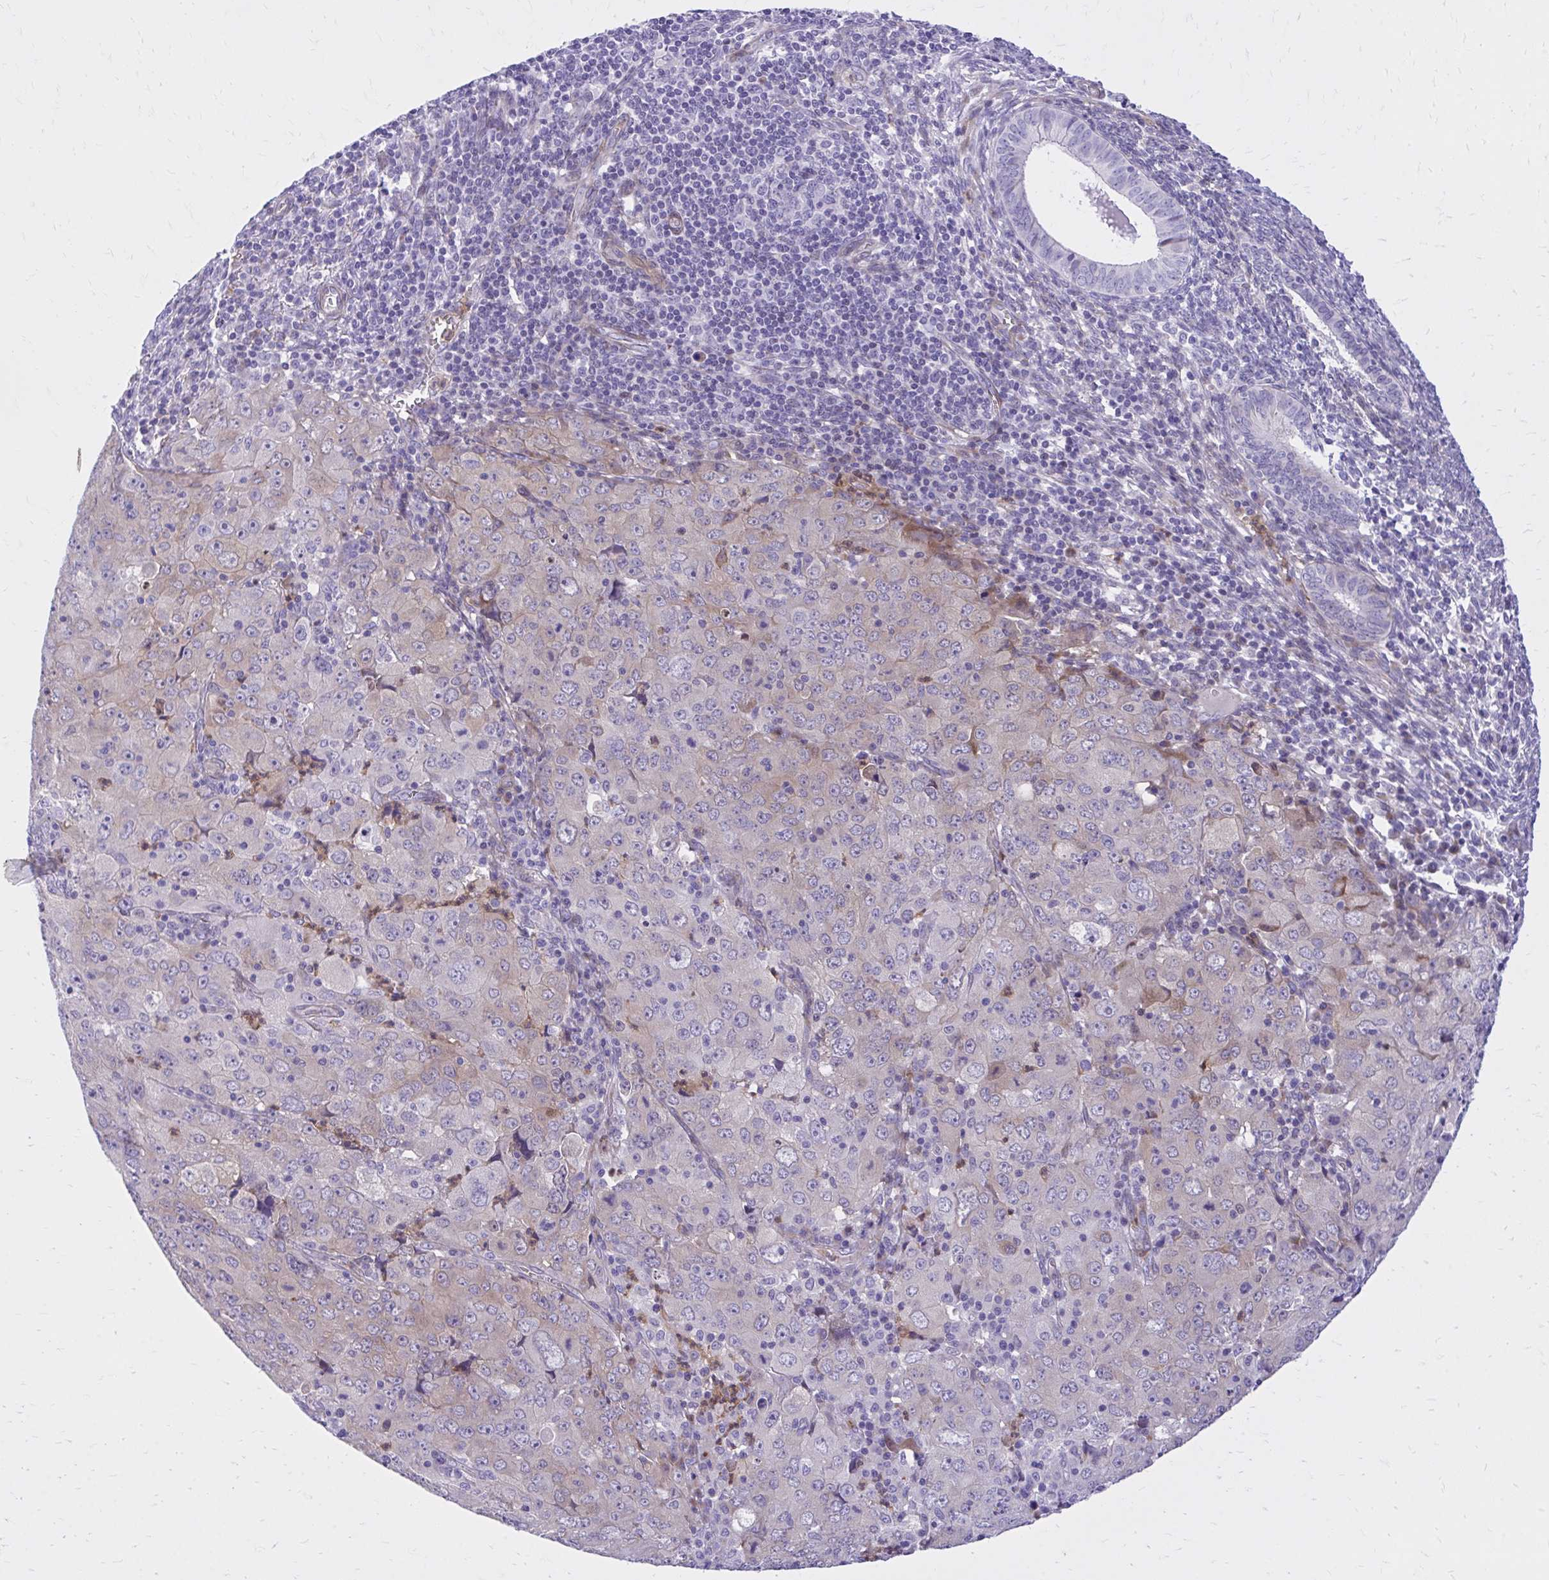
{"staining": {"intensity": "negative", "quantity": "none", "location": "none"}, "tissue": "cervical cancer", "cell_type": "Tumor cells", "image_type": "cancer", "snomed": [{"axis": "morphology", "description": "Adenocarcinoma, NOS"}, {"axis": "topography", "description": "Cervix"}], "caption": "DAB (3,3'-diaminobenzidine) immunohistochemical staining of human cervical adenocarcinoma reveals no significant positivity in tumor cells.", "gene": "ADAMTSL1", "patient": {"sex": "female", "age": 56}}